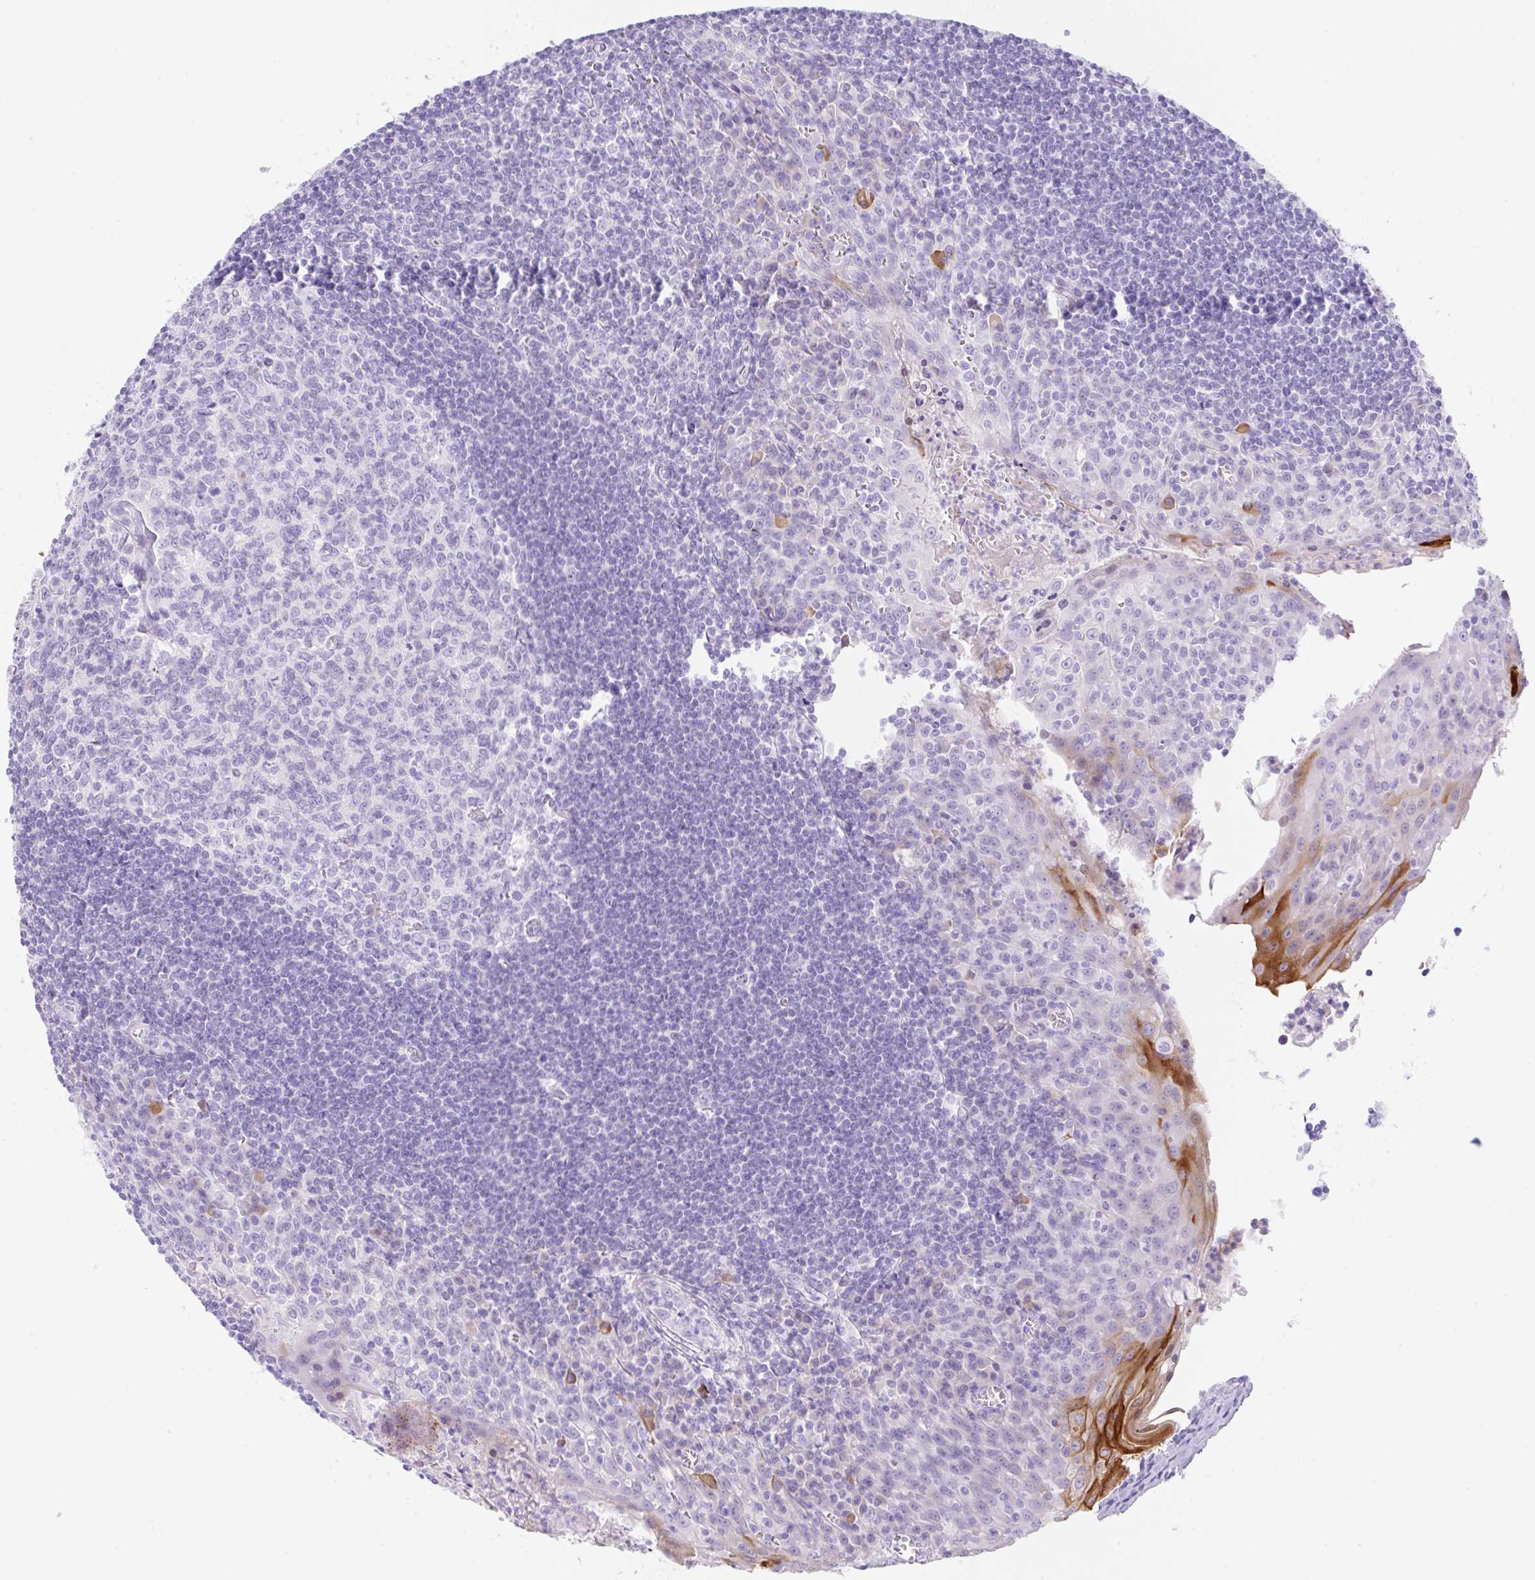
{"staining": {"intensity": "negative", "quantity": "none", "location": "none"}, "tissue": "tonsil", "cell_type": "Germinal center cells", "image_type": "normal", "snomed": [{"axis": "morphology", "description": "Normal tissue, NOS"}, {"axis": "topography", "description": "Tonsil"}], "caption": "Immunohistochemistry (IHC) photomicrograph of normal human tonsil stained for a protein (brown), which exhibits no positivity in germinal center cells. (DAB (3,3'-diaminobenzidine) immunohistochemistry with hematoxylin counter stain).", "gene": "KLK8", "patient": {"sex": "male", "age": 27}}